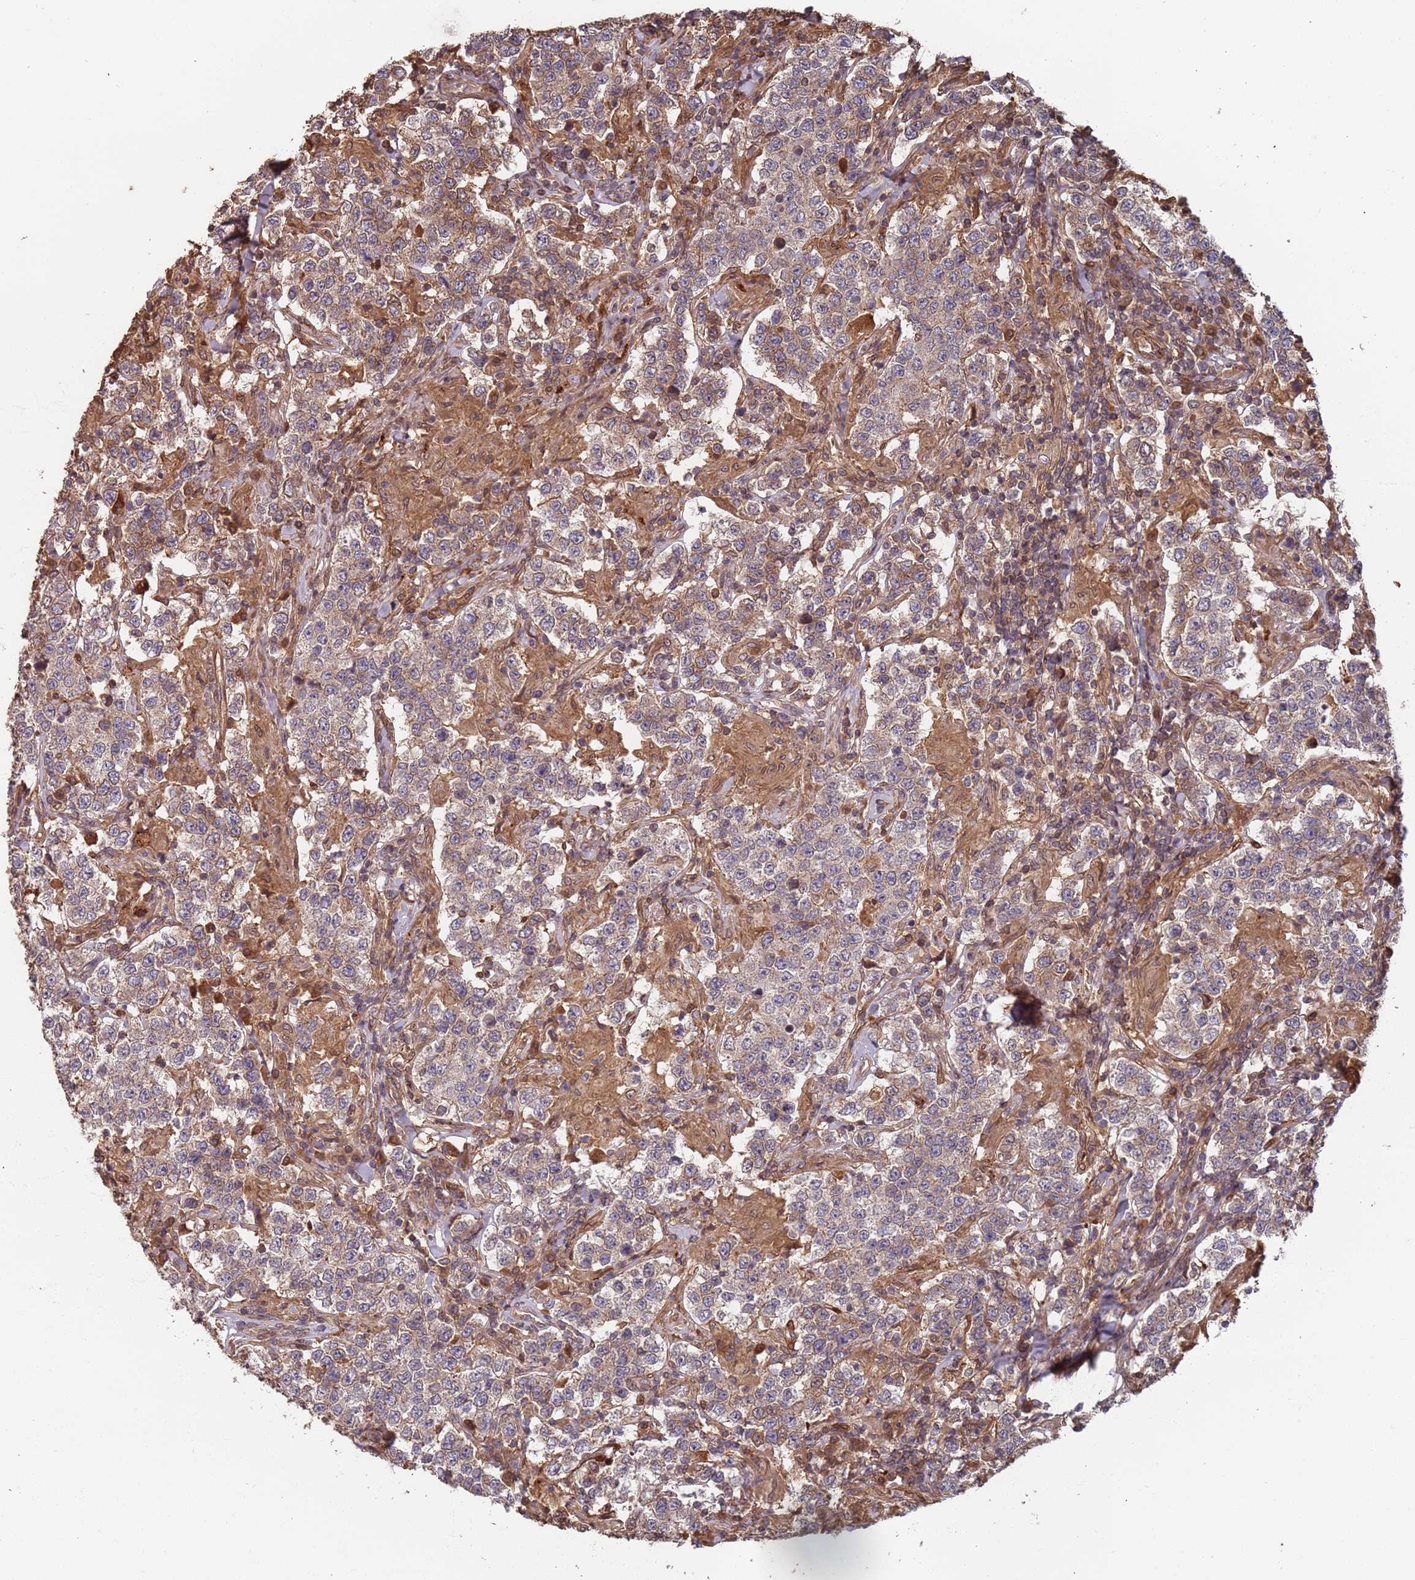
{"staining": {"intensity": "negative", "quantity": "none", "location": "none"}, "tissue": "testis cancer", "cell_type": "Tumor cells", "image_type": "cancer", "snomed": [{"axis": "morphology", "description": "Seminoma, NOS"}, {"axis": "morphology", "description": "Carcinoma, Embryonal, NOS"}, {"axis": "topography", "description": "Testis"}], "caption": "Immunohistochemistry (IHC) micrograph of neoplastic tissue: testis embryonal carcinoma stained with DAB (3,3'-diaminobenzidine) shows no significant protein positivity in tumor cells.", "gene": "SDCCAG8", "patient": {"sex": "male", "age": 41}}